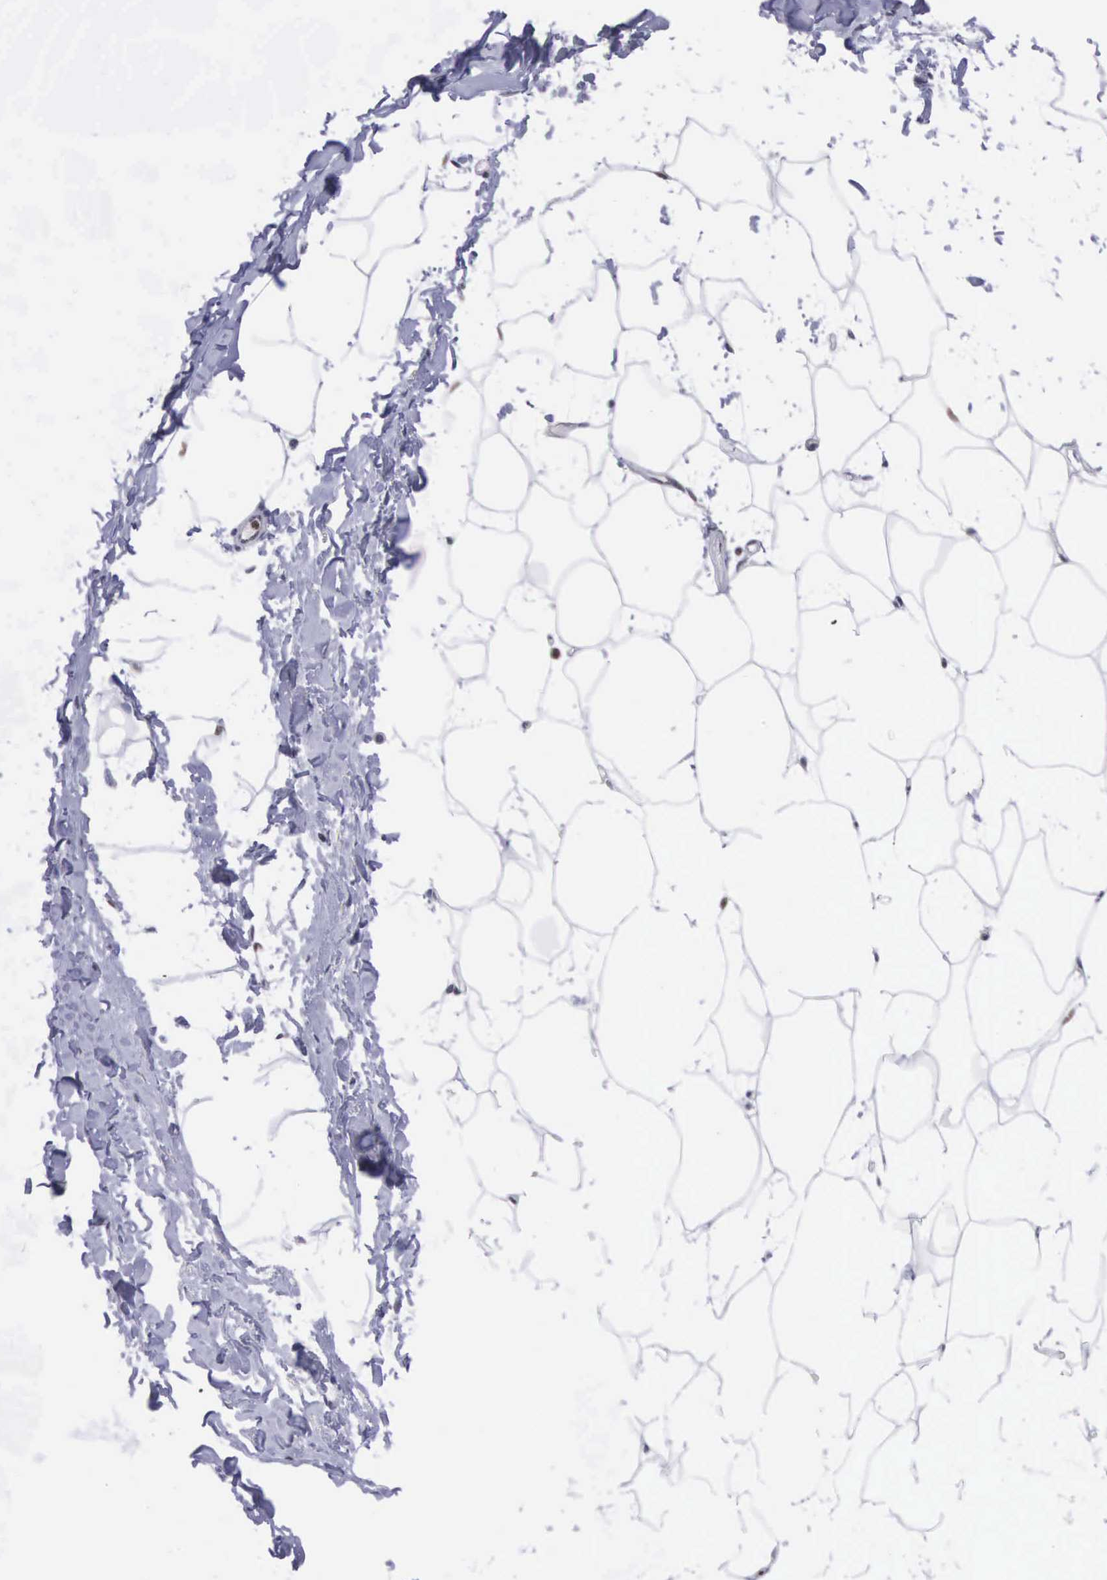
{"staining": {"intensity": "negative", "quantity": "none", "location": "none"}, "tissue": "adipose tissue", "cell_type": "Adipocytes", "image_type": "normal", "snomed": [{"axis": "morphology", "description": "Normal tissue, NOS"}, {"axis": "topography", "description": "Breast"}], "caption": "Immunohistochemistry (IHC) photomicrograph of benign adipose tissue: human adipose tissue stained with DAB (3,3'-diaminobenzidine) shows no significant protein positivity in adipocytes. (DAB (3,3'-diaminobenzidine) IHC, high magnification).", "gene": "VRK1", "patient": {"sex": "female", "age": 45}}